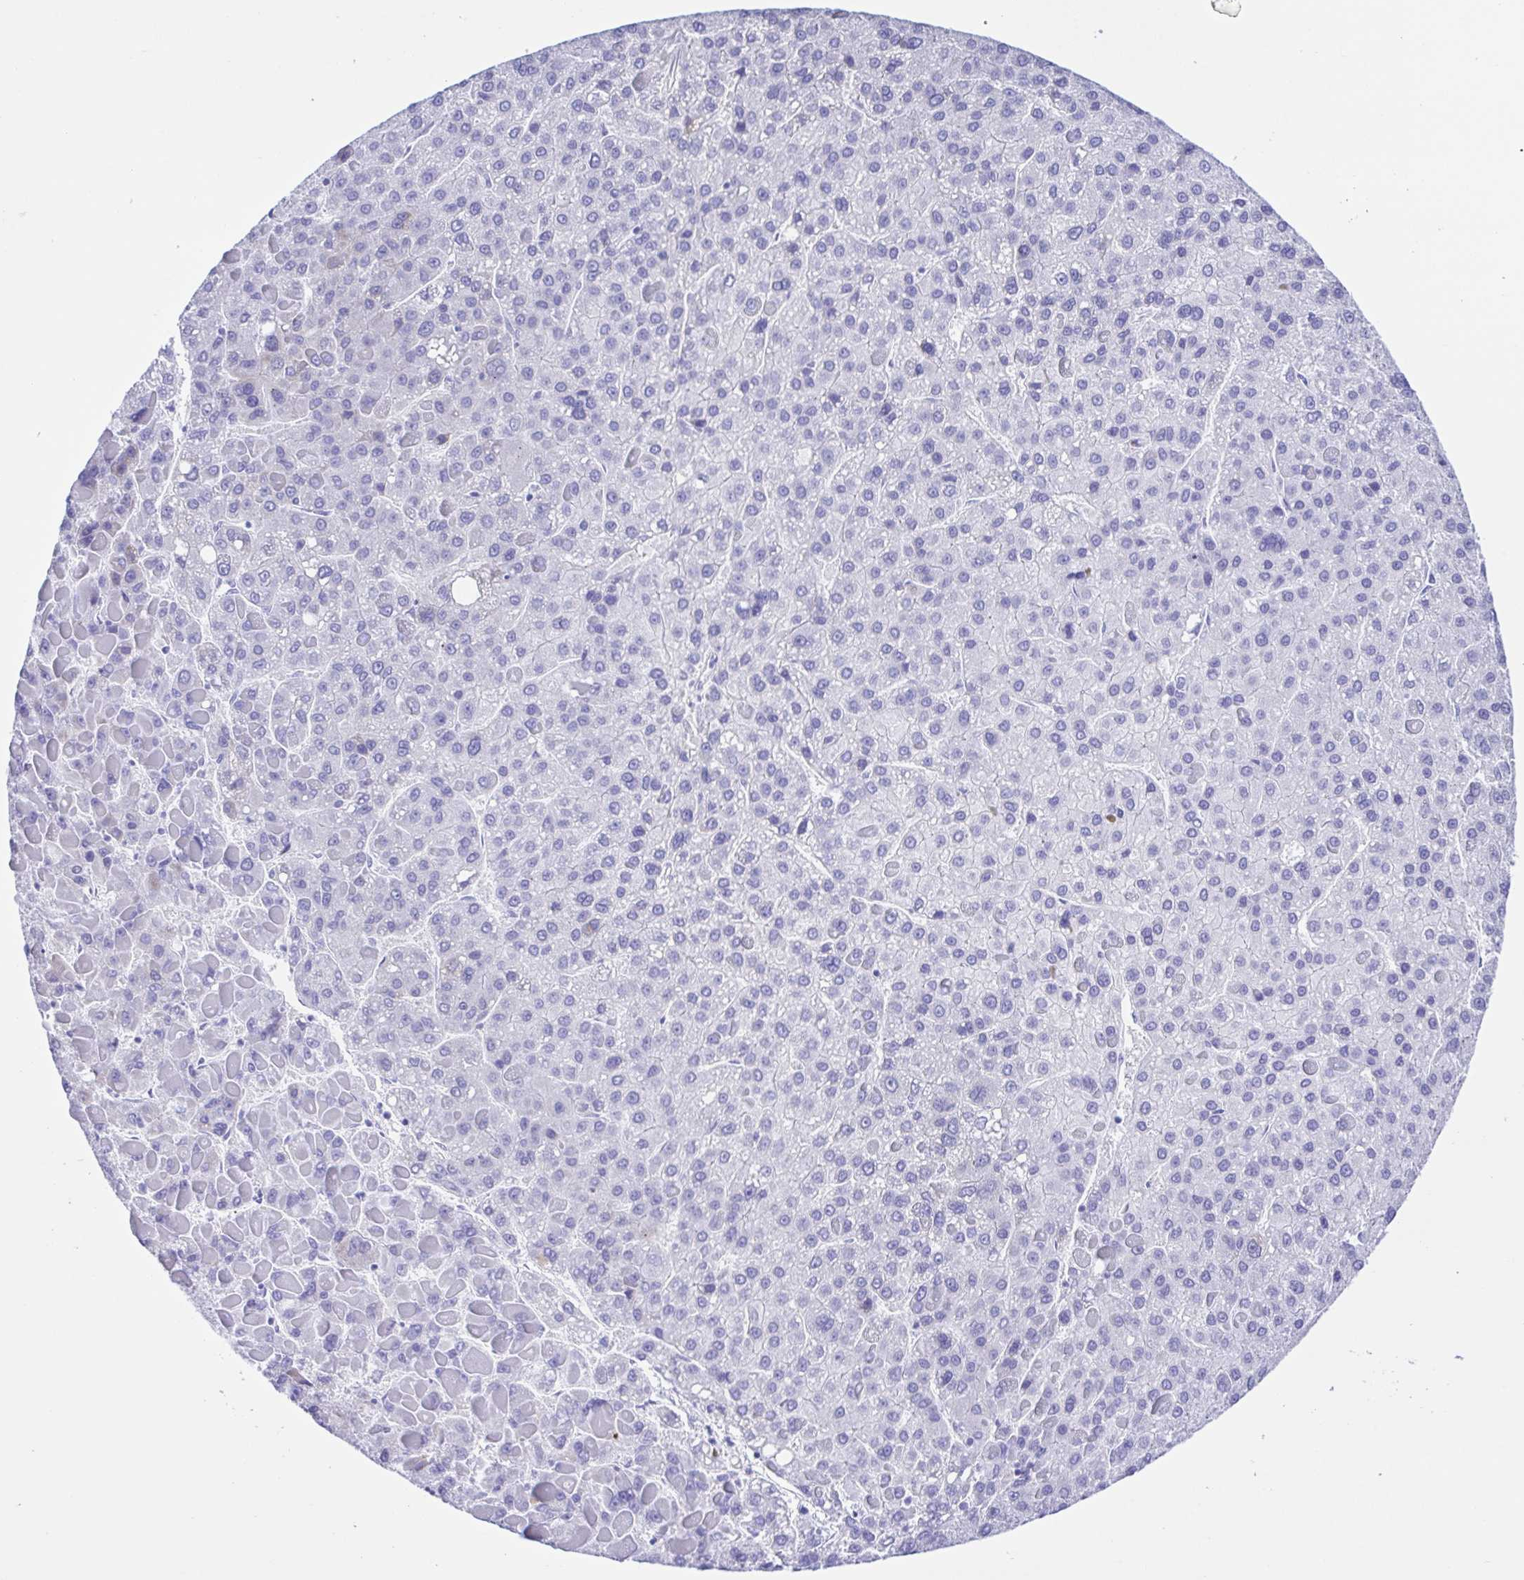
{"staining": {"intensity": "negative", "quantity": "none", "location": "none"}, "tissue": "liver cancer", "cell_type": "Tumor cells", "image_type": "cancer", "snomed": [{"axis": "morphology", "description": "Carcinoma, Hepatocellular, NOS"}, {"axis": "topography", "description": "Liver"}], "caption": "Liver hepatocellular carcinoma stained for a protein using immunohistochemistry (IHC) demonstrates no staining tumor cells.", "gene": "GPR17", "patient": {"sex": "female", "age": 82}}